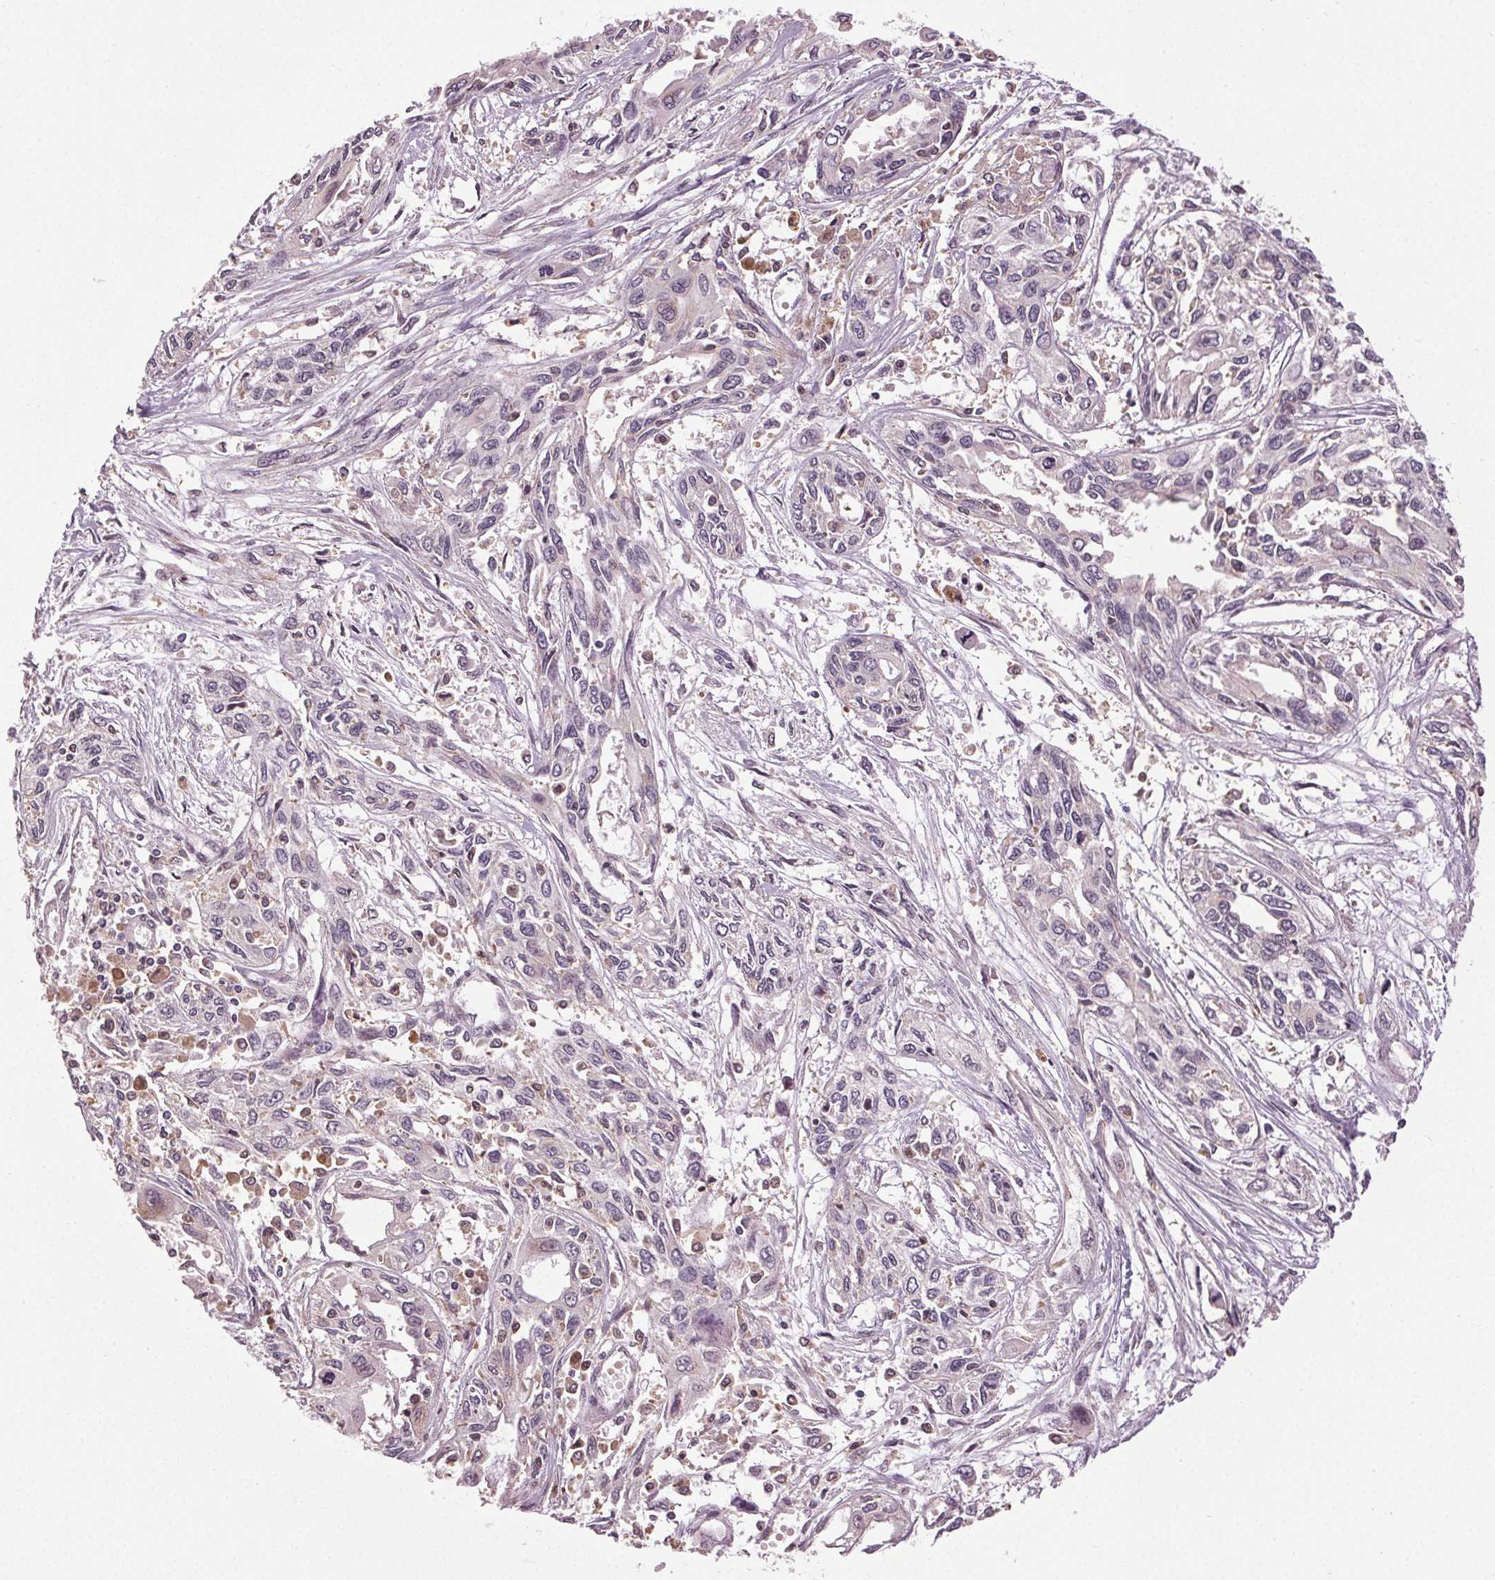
{"staining": {"intensity": "weak", "quantity": "<25%", "location": "cytoplasmic/membranous"}, "tissue": "pancreatic cancer", "cell_type": "Tumor cells", "image_type": "cancer", "snomed": [{"axis": "morphology", "description": "Adenocarcinoma, NOS"}, {"axis": "topography", "description": "Pancreas"}], "caption": "Immunohistochemistry (IHC) of adenocarcinoma (pancreatic) shows no staining in tumor cells.", "gene": "BSDC1", "patient": {"sex": "female", "age": 55}}